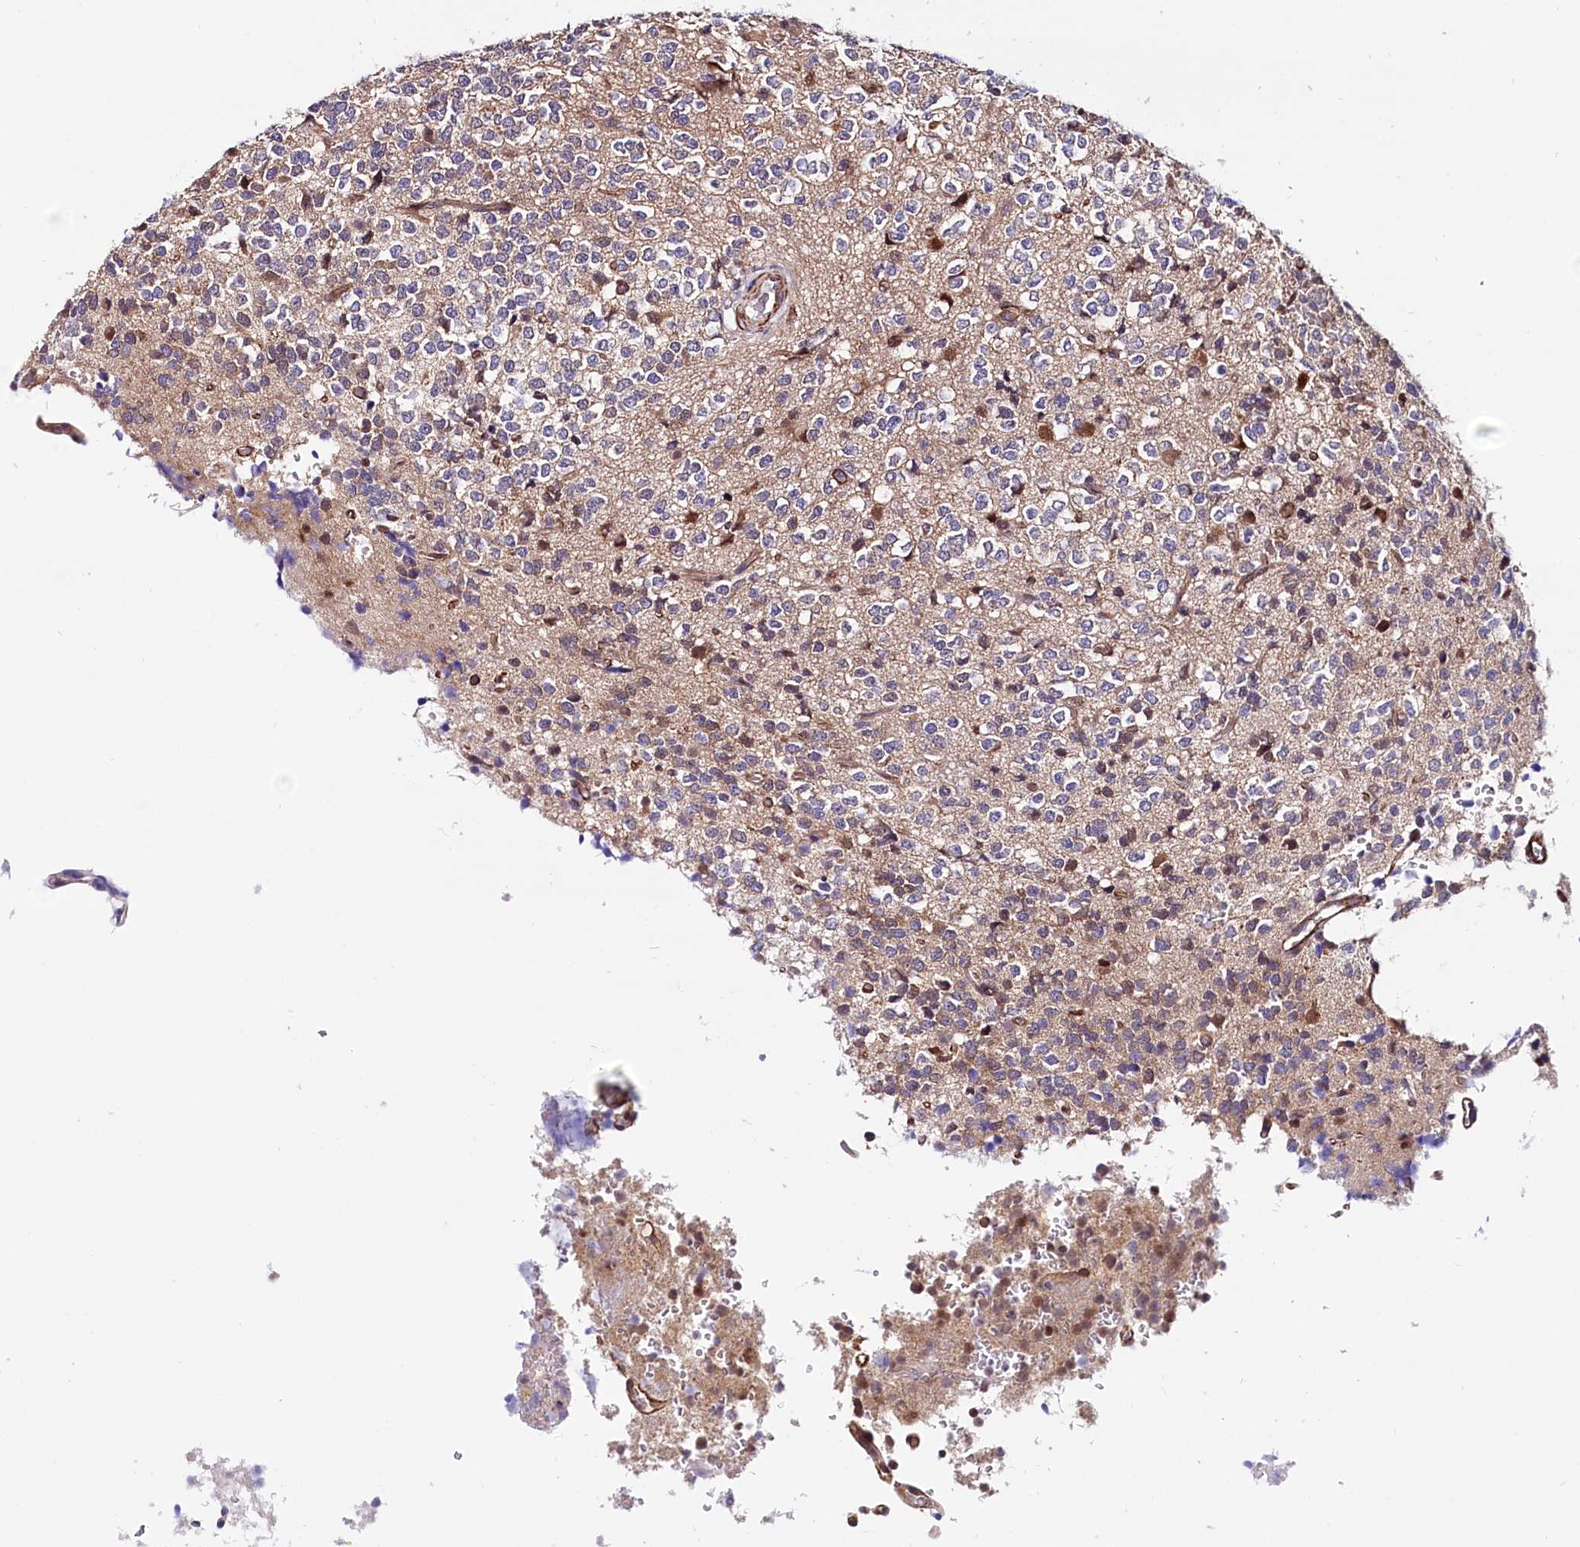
{"staining": {"intensity": "negative", "quantity": "none", "location": "none"}, "tissue": "glioma", "cell_type": "Tumor cells", "image_type": "cancer", "snomed": [{"axis": "morphology", "description": "Glioma, malignant, High grade"}, {"axis": "topography", "description": "Brain"}], "caption": "Micrograph shows no significant protein staining in tumor cells of glioma.", "gene": "PPP2R5B", "patient": {"sex": "female", "age": 62}}